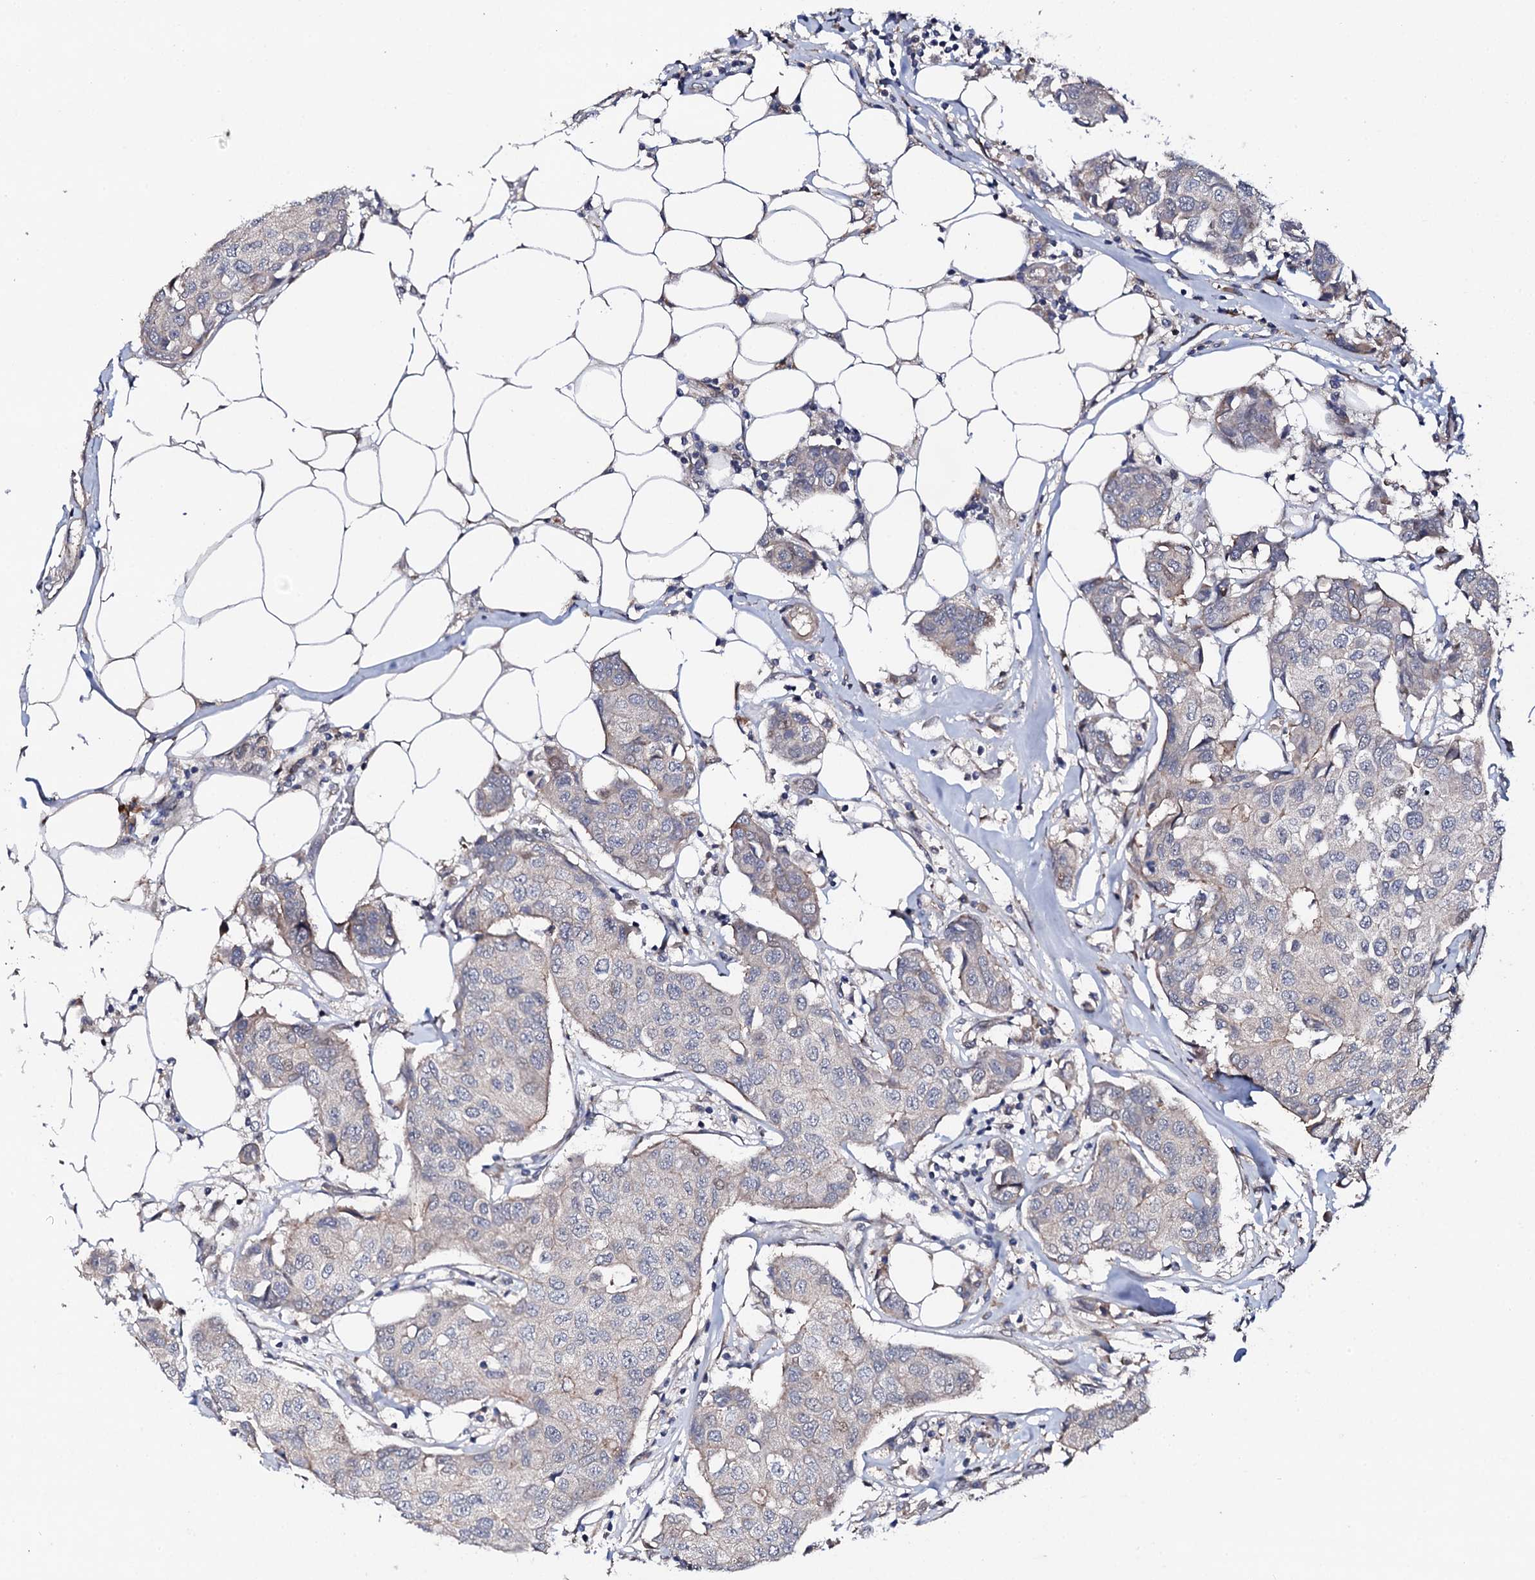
{"staining": {"intensity": "negative", "quantity": "none", "location": "none"}, "tissue": "breast cancer", "cell_type": "Tumor cells", "image_type": "cancer", "snomed": [{"axis": "morphology", "description": "Duct carcinoma"}, {"axis": "topography", "description": "Breast"}], "caption": "Tumor cells show no significant positivity in breast cancer (invasive ductal carcinoma).", "gene": "CIAO2A", "patient": {"sex": "female", "age": 80}}